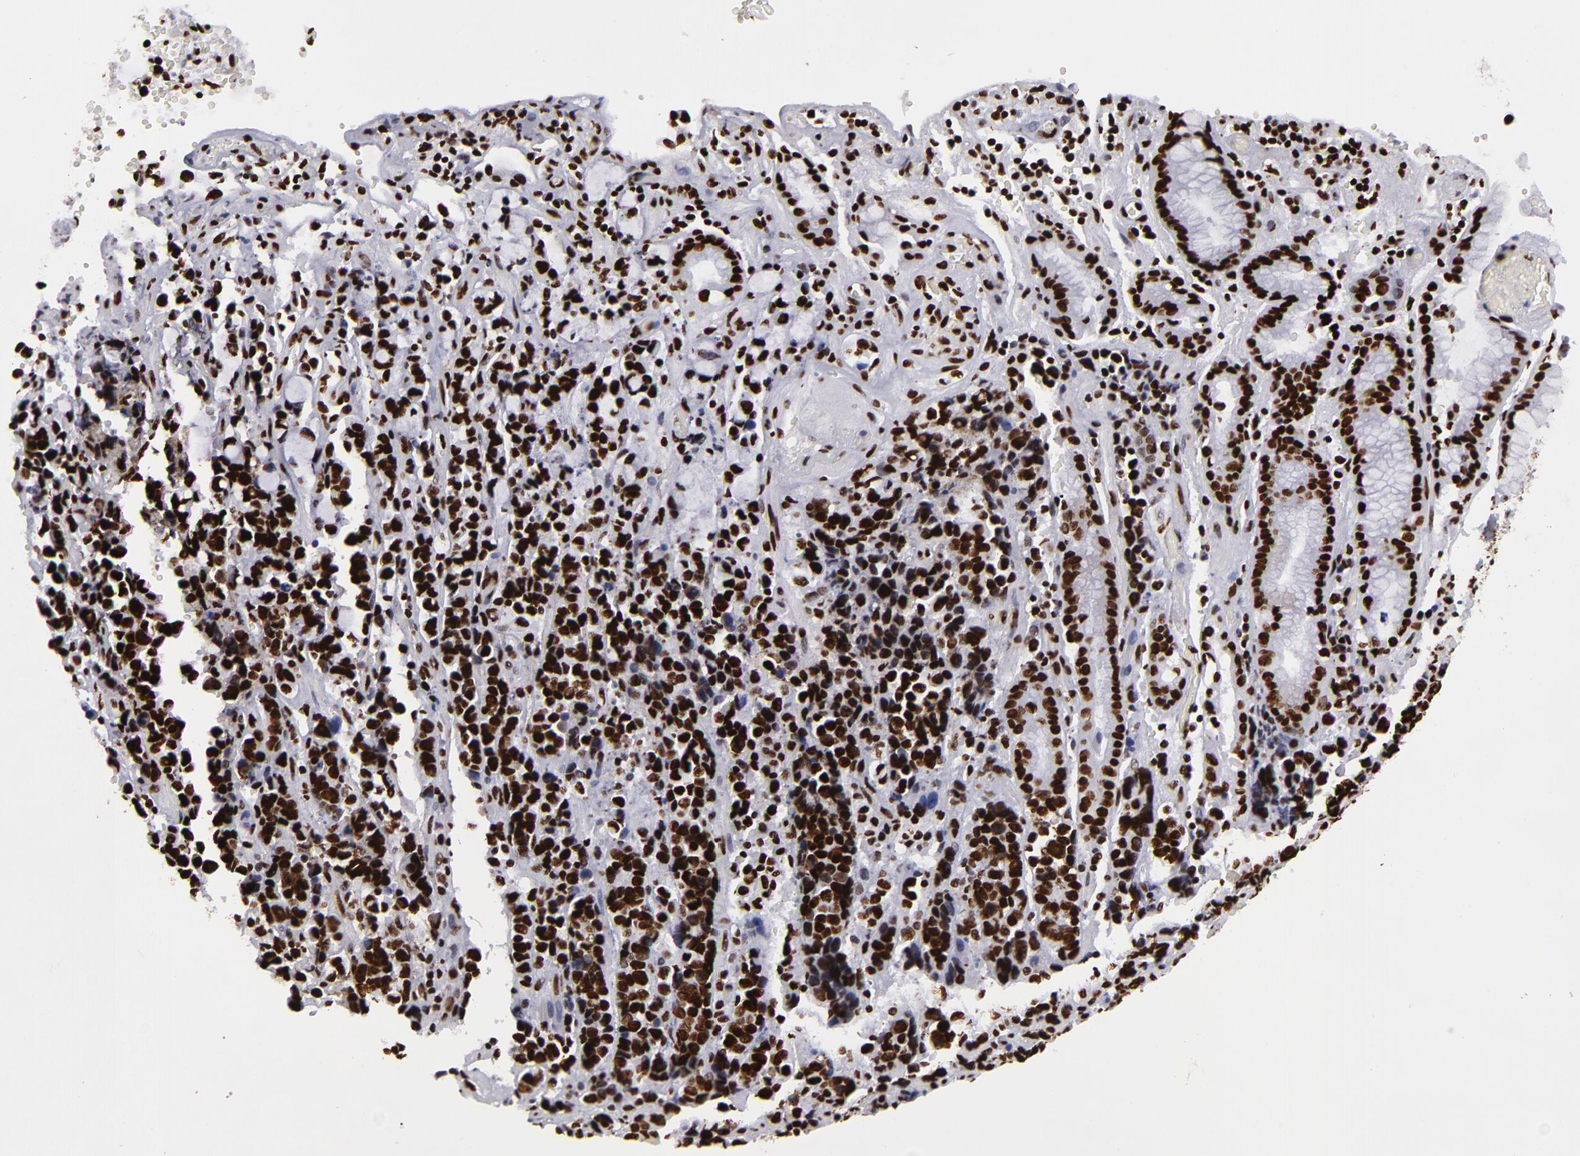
{"staining": {"intensity": "strong", "quantity": ">75%", "location": "nuclear"}, "tissue": "stomach cancer", "cell_type": "Tumor cells", "image_type": "cancer", "snomed": [{"axis": "morphology", "description": "Adenocarcinoma, NOS"}, {"axis": "topography", "description": "Stomach, upper"}], "caption": "About >75% of tumor cells in stomach adenocarcinoma demonstrate strong nuclear protein expression as visualized by brown immunohistochemical staining.", "gene": "SAFB", "patient": {"sex": "male", "age": 71}}